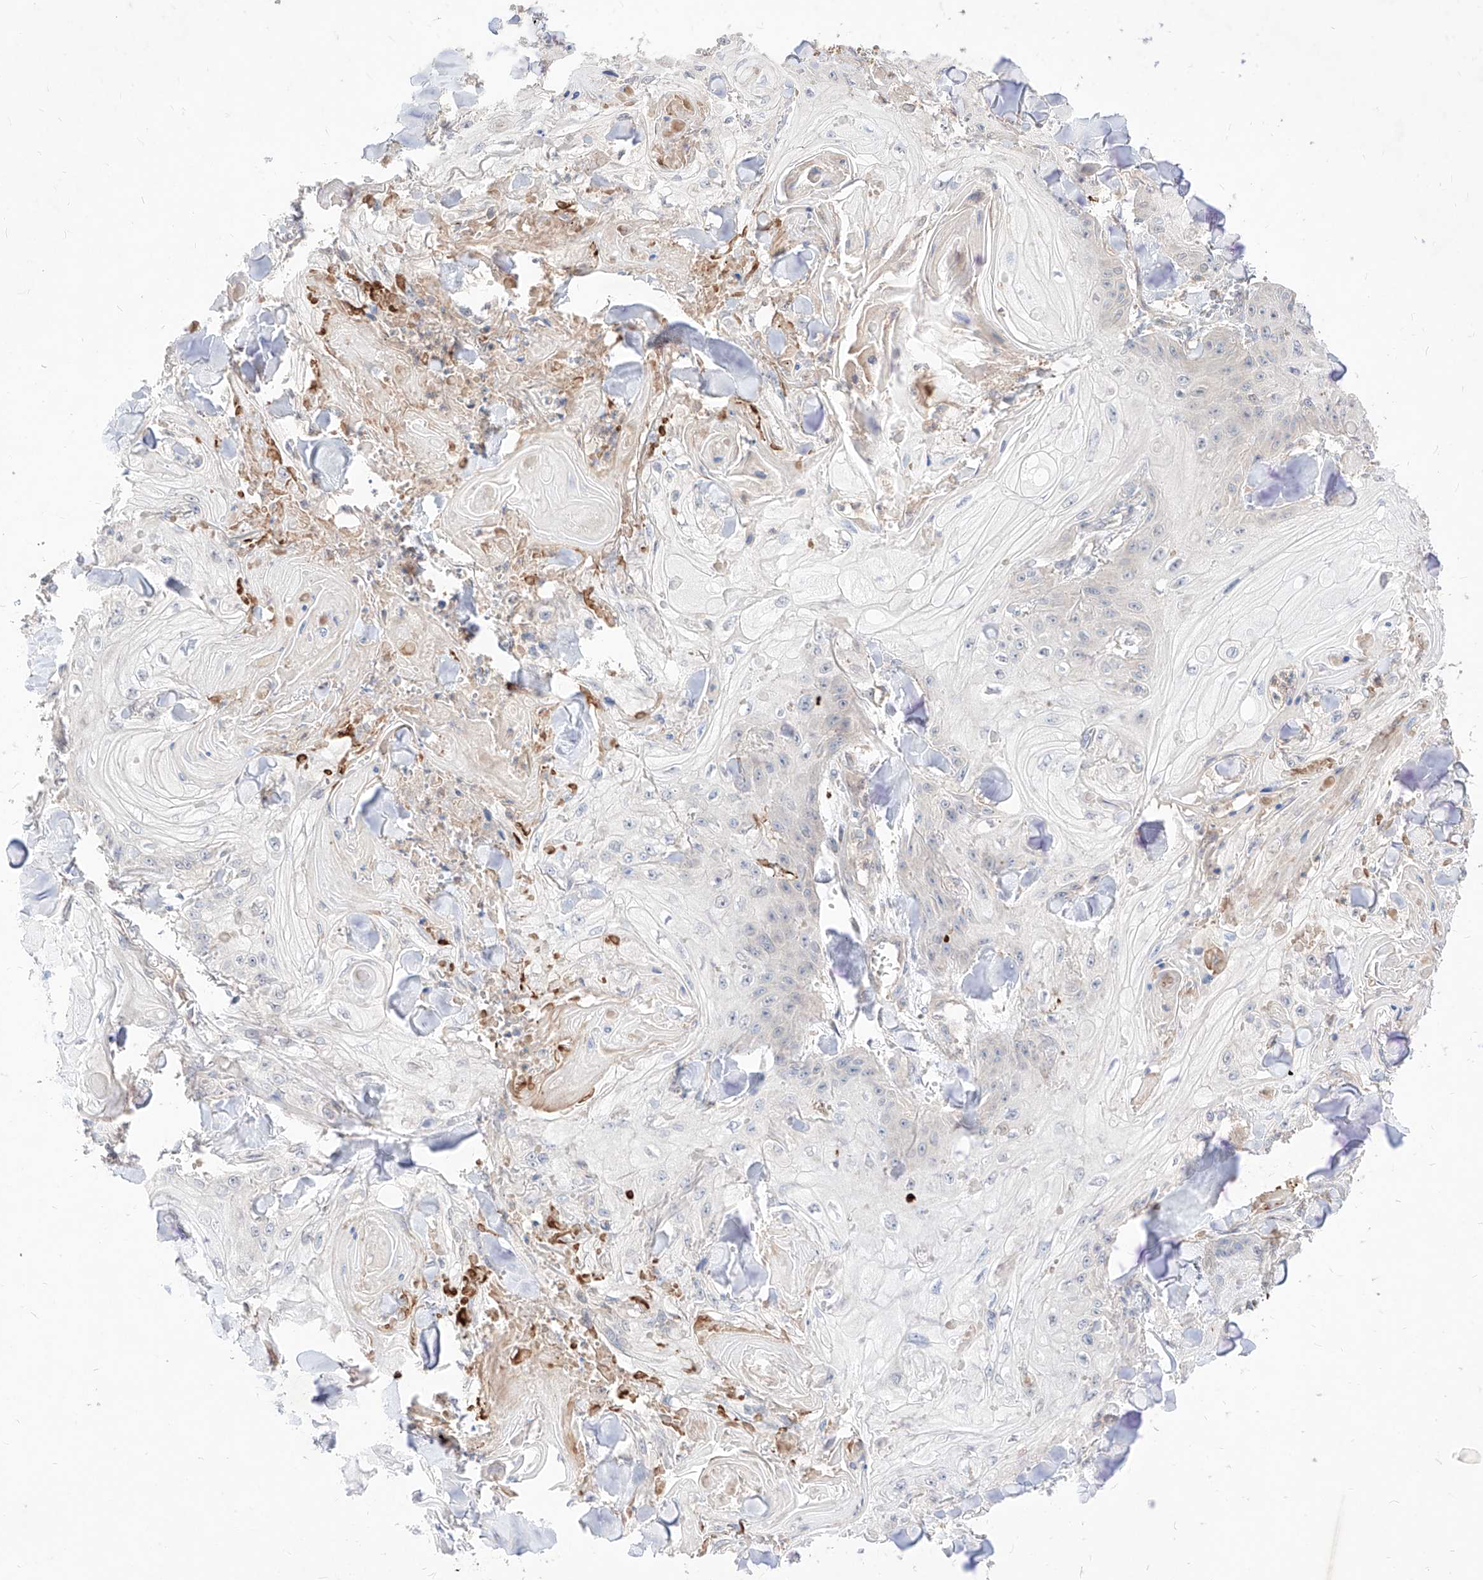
{"staining": {"intensity": "negative", "quantity": "none", "location": "none"}, "tissue": "skin cancer", "cell_type": "Tumor cells", "image_type": "cancer", "snomed": [{"axis": "morphology", "description": "Squamous cell carcinoma, NOS"}, {"axis": "topography", "description": "Skin"}], "caption": "A histopathology image of human skin cancer (squamous cell carcinoma) is negative for staining in tumor cells. (DAB (3,3'-diaminobenzidine) IHC with hematoxylin counter stain).", "gene": "TSNAX", "patient": {"sex": "male", "age": 74}}